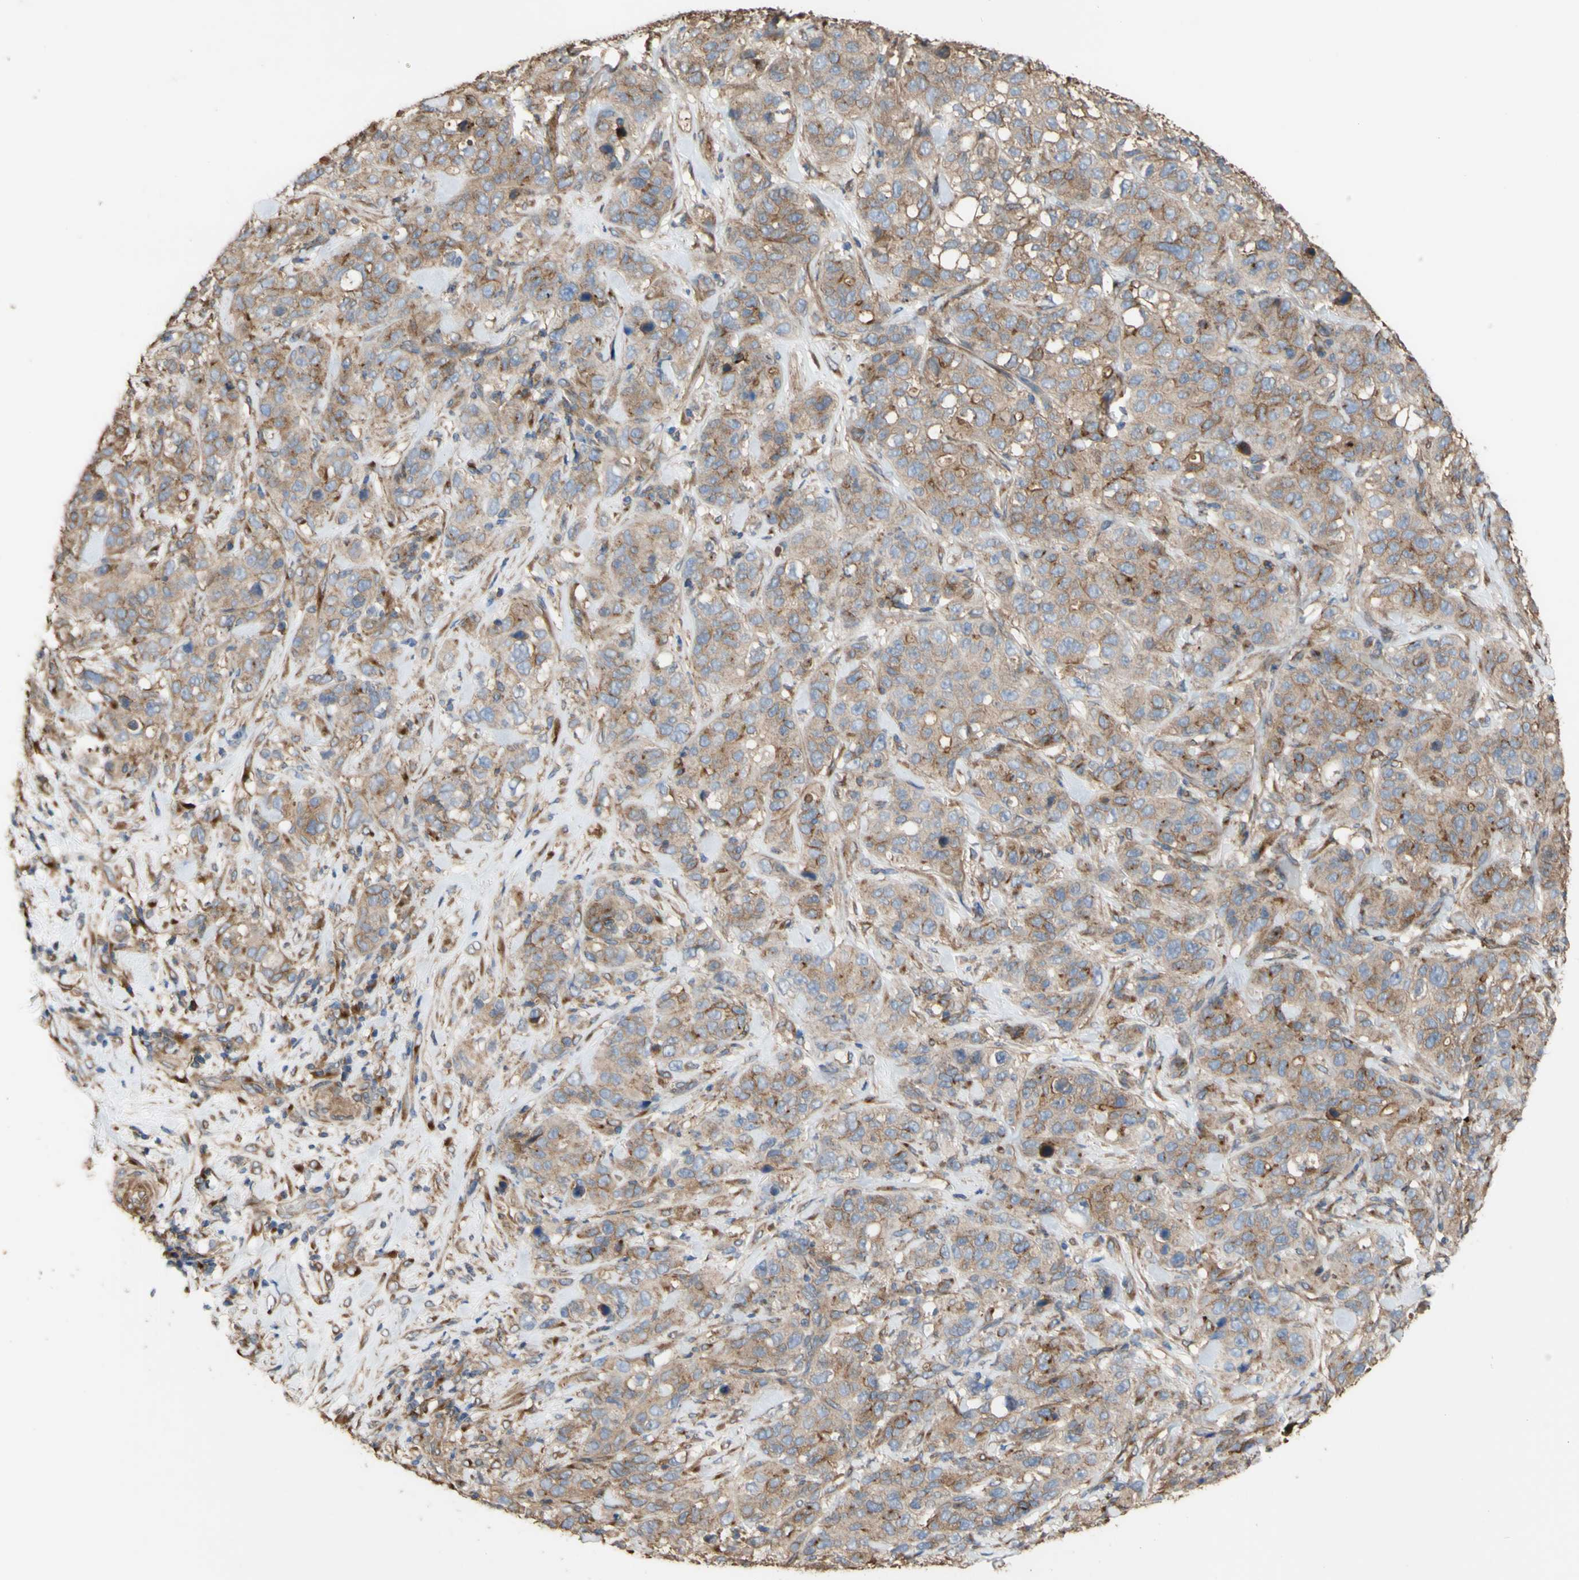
{"staining": {"intensity": "weak", "quantity": ">75%", "location": "cytoplasmic/membranous"}, "tissue": "stomach cancer", "cell_type": "Tumor cells", "image_type": "cancer", "snomed": [{"axis": "morphology", "description": "Adenocarcinoma, NOS"}, {"axis": "topography", "description": "Stomach"}], "caption": "This photomicrograph shows immunohistochemistry (IHC) staining of human stomach adenocarcinoma, with low weak cytoplasmic/membranous expression in approximately >75% of tumor cells.", "gene": "NECTIN3", "patient": {"sex": "male", "age": 48}}